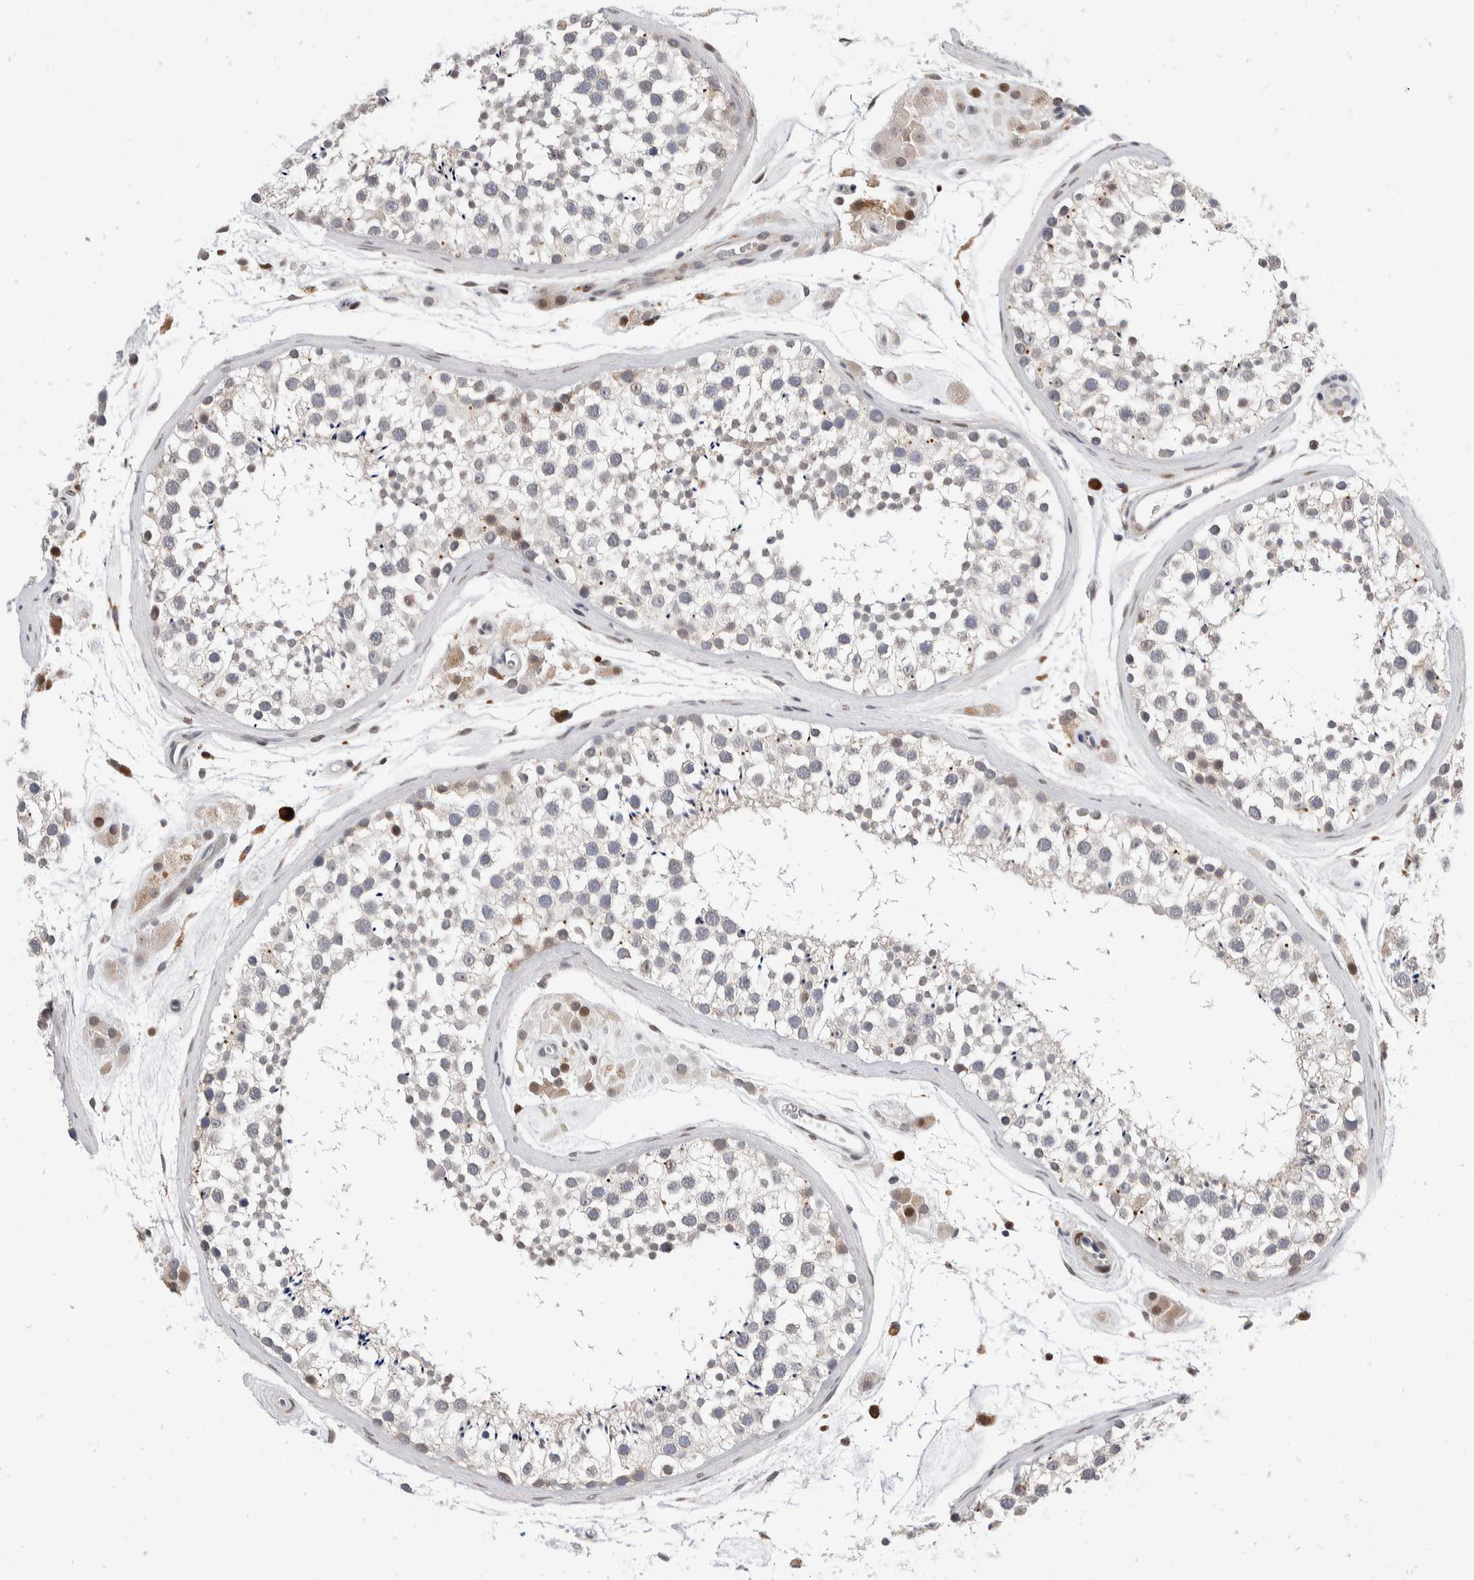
{"staining": {"intensity": "weak", "quantity": "<25%", "location": "cytoplasmic/membranous"}, "tissue": "testis", "cell_type": "Cells in seminiferous ducts", "image_type": "normal", "snomed": [{"axis": "morphology", "description": "Normal tissue, NOS"}, {"axis": "topography", "description": "Testis"}], "caption": "Immunohistochemical staining of benign testis demonstrates no significant expression in cells in seminiferous ducts.", "gene": "ZNF703", "patient": {"sex": "male", "age": 46}}